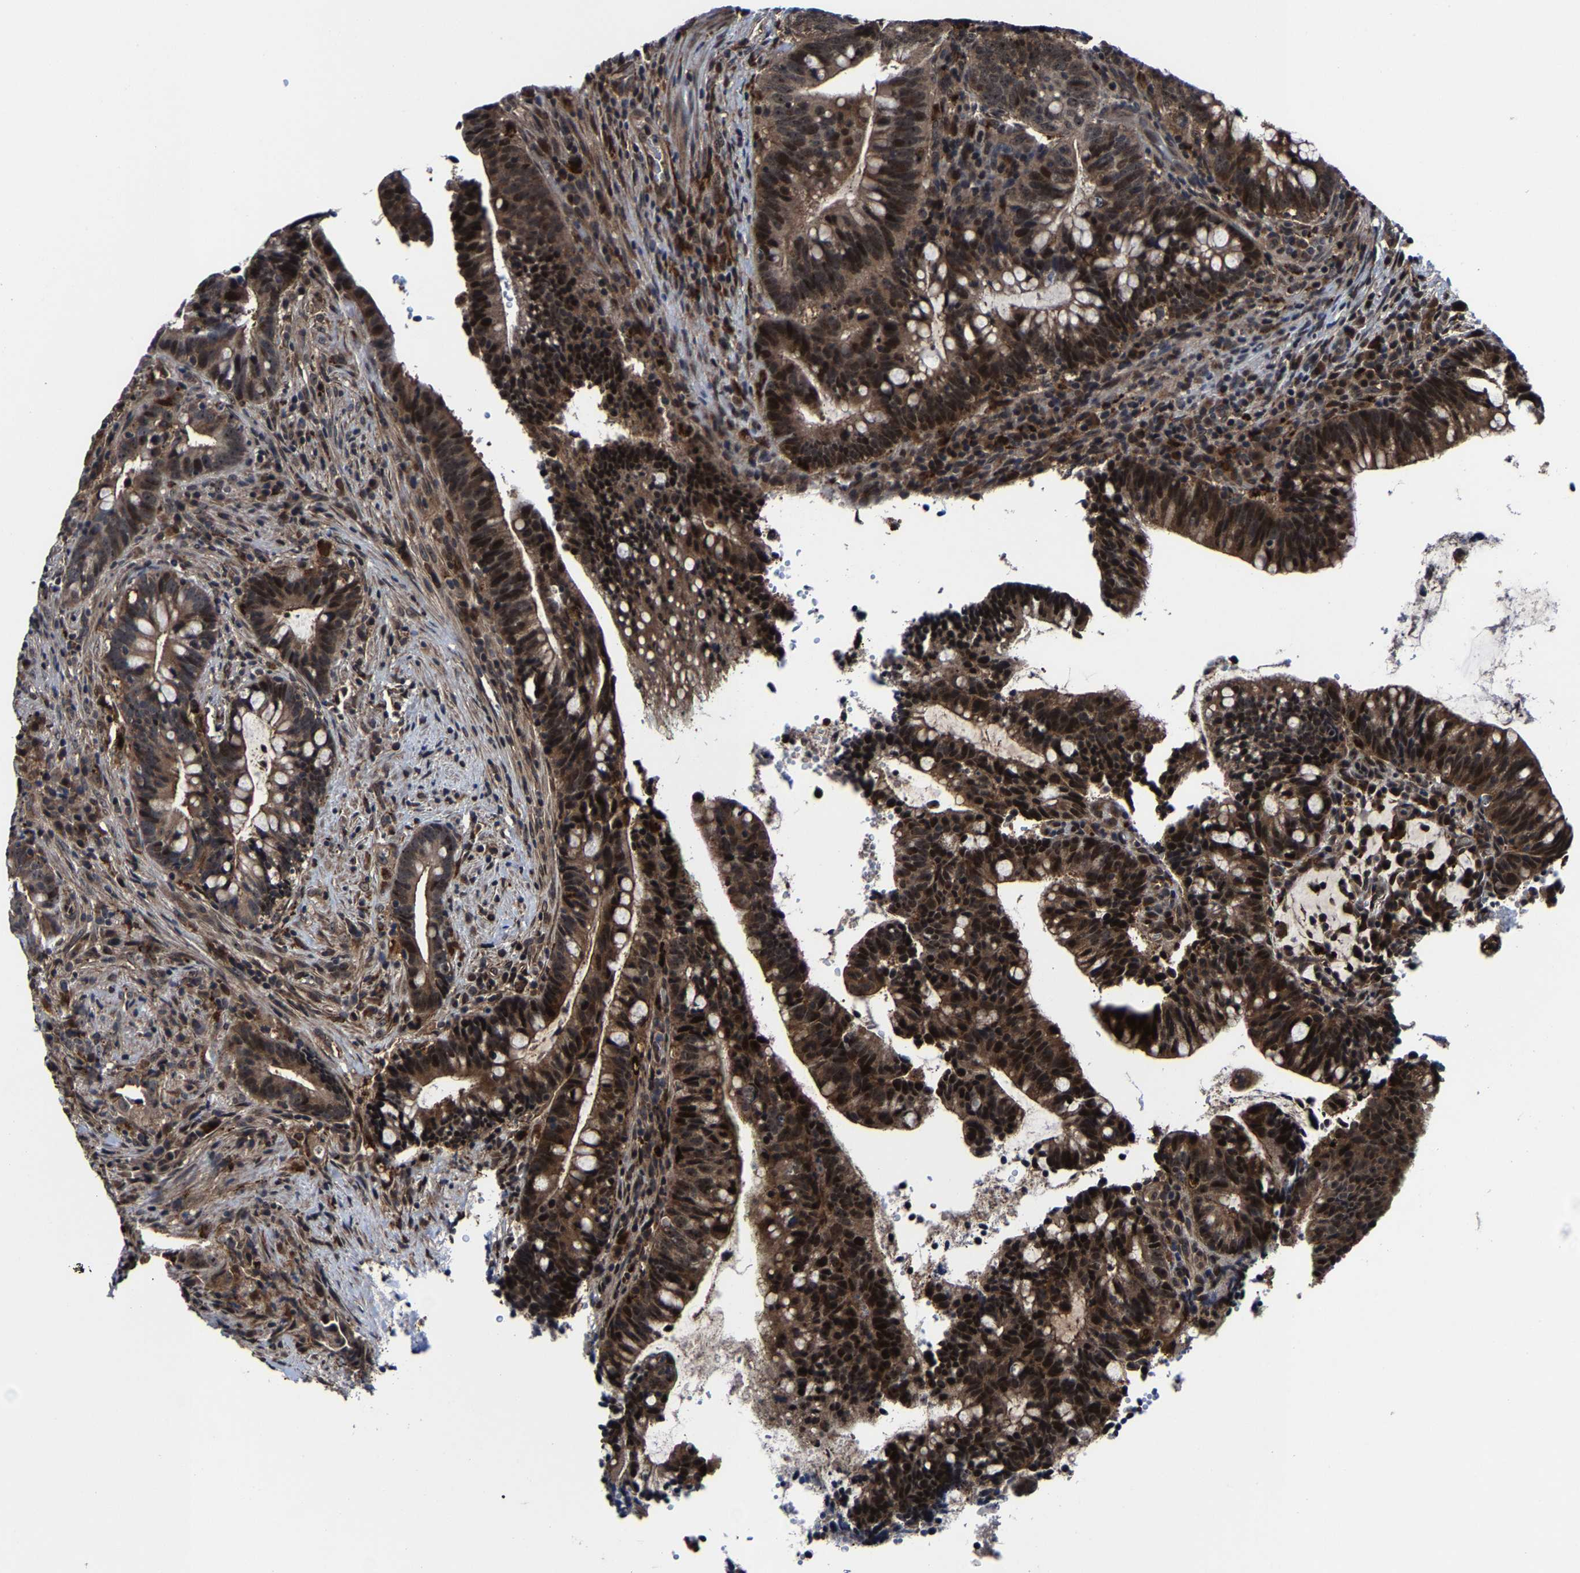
{"staining": {"intensity": "strong", "quantity": ">75%", "location": "cytoplasmic/membranous,nuclear"}, "tissue": "colorectal cancer", "cell_type": "Tumor cells", "image_type": "cancer", "snomed": [{"axis": "morphology", "description": "Adenocarcinoma, NOS"}, {"axis": "topography", "description": "Colon"}], "caption": "High-power microscopy captured an immunohistochemistry (IHC) image of colorectal cancer, revealing strong cytoplasmic/membranous and nuclear expression in approximately >75% of tumor cells.", "gene": "ZCCHC7", "patient": {"sex": "female", "age": 66}}